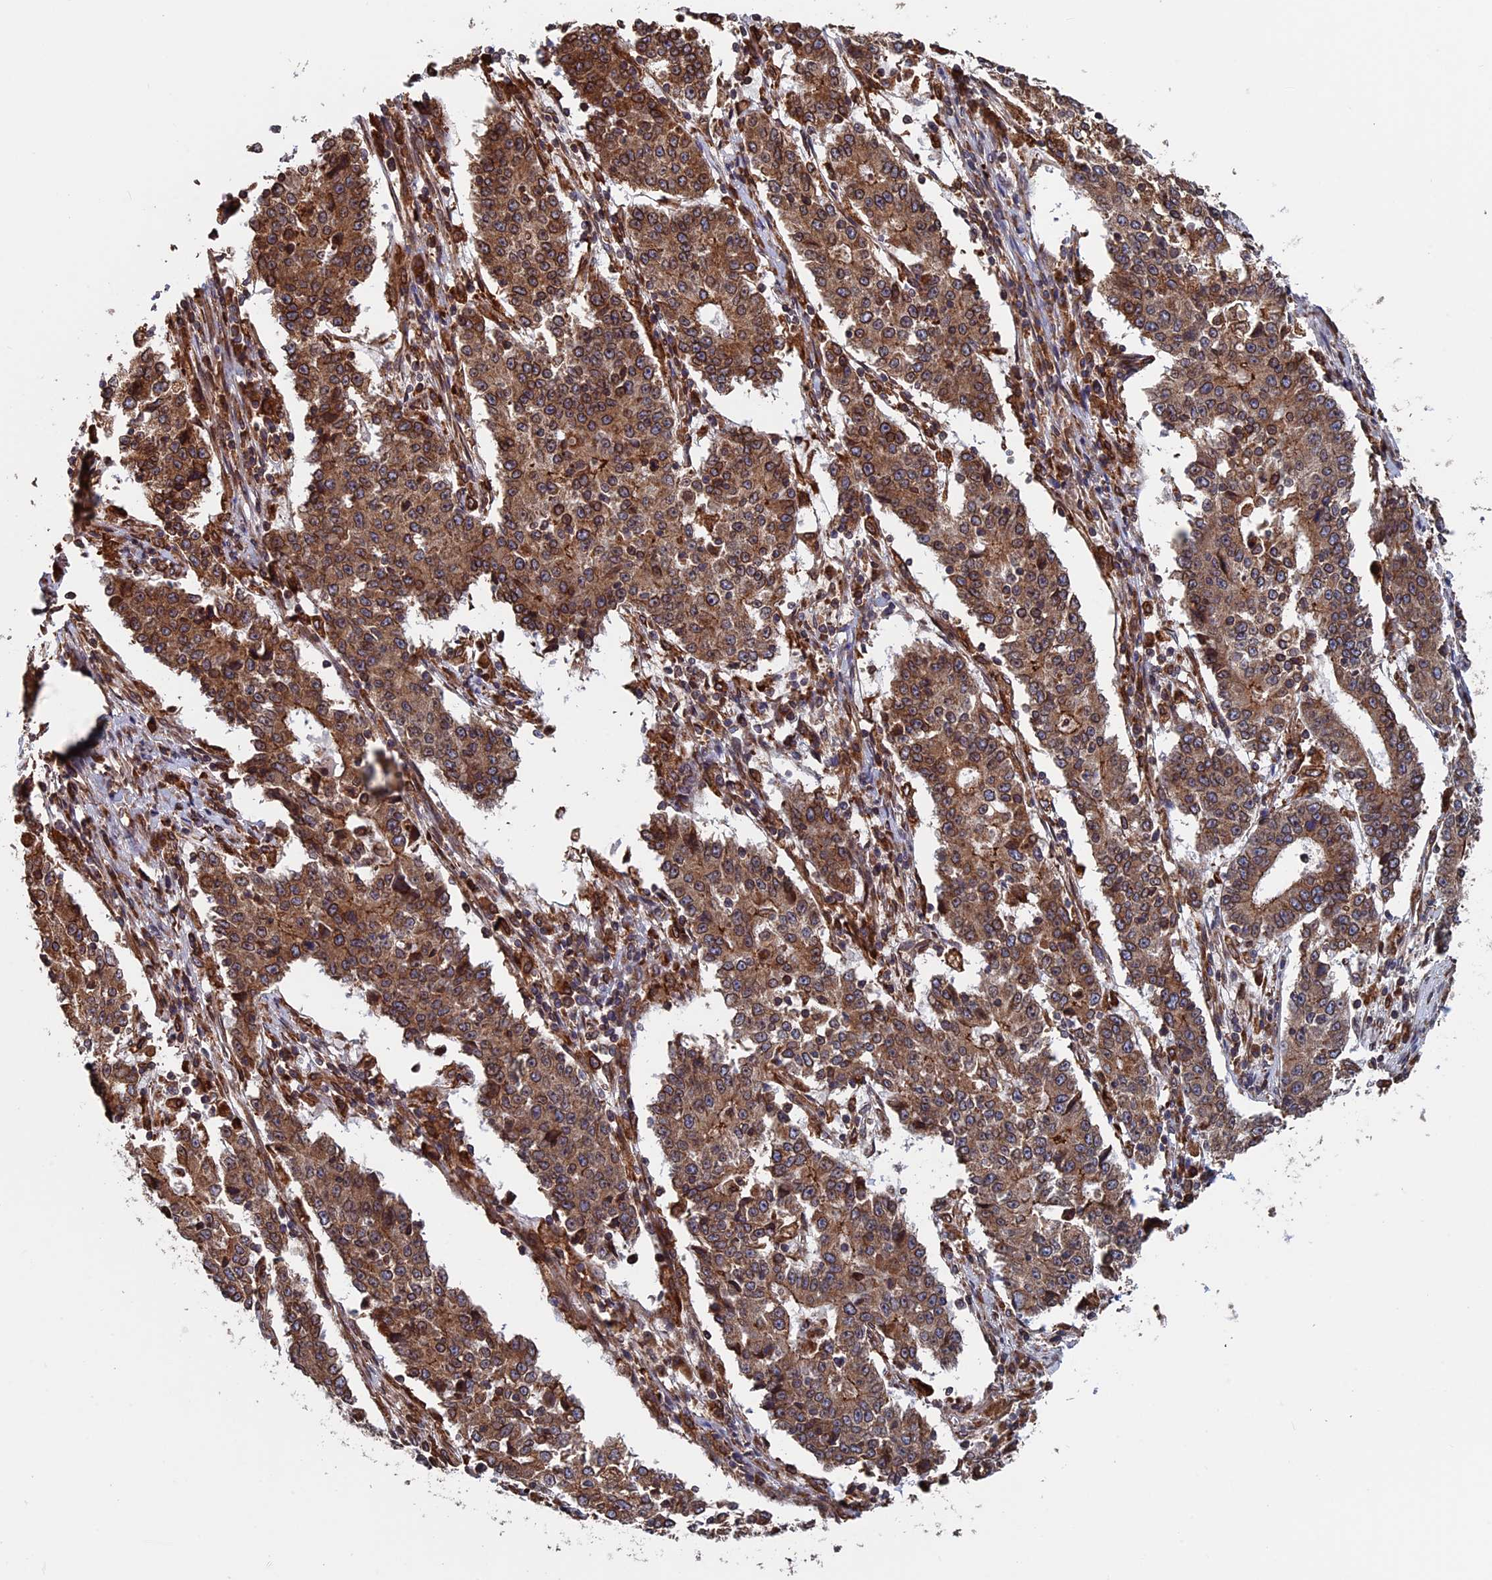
{"staining": {"intensity": "strong", "quantity": ">75%", "location": "cytoplasmic/membranous"}, "tissue": "stomach cancer", "cell_type": "Tumor cells", "image_type": "cancer", "snomed": [{"axis": "morphology", "description": "Adenocarcinoma, NOS"}, {"axis": "topography", "description": "Stomach"}], "caption": "Immunohistochemistry (IHC) photomicrograph of neoplastic tissue: human stomach cancer (adenocarcinoma) stained using immunohistochemistry displays high levels of strong protein expression localized specifically in the cytoplasmic/membranous of tumor cells, appearing as a cytoplasmic/membranous brown color.", "gene": "RPUSD1", "patient": {"sex": "male", "age": 59}}